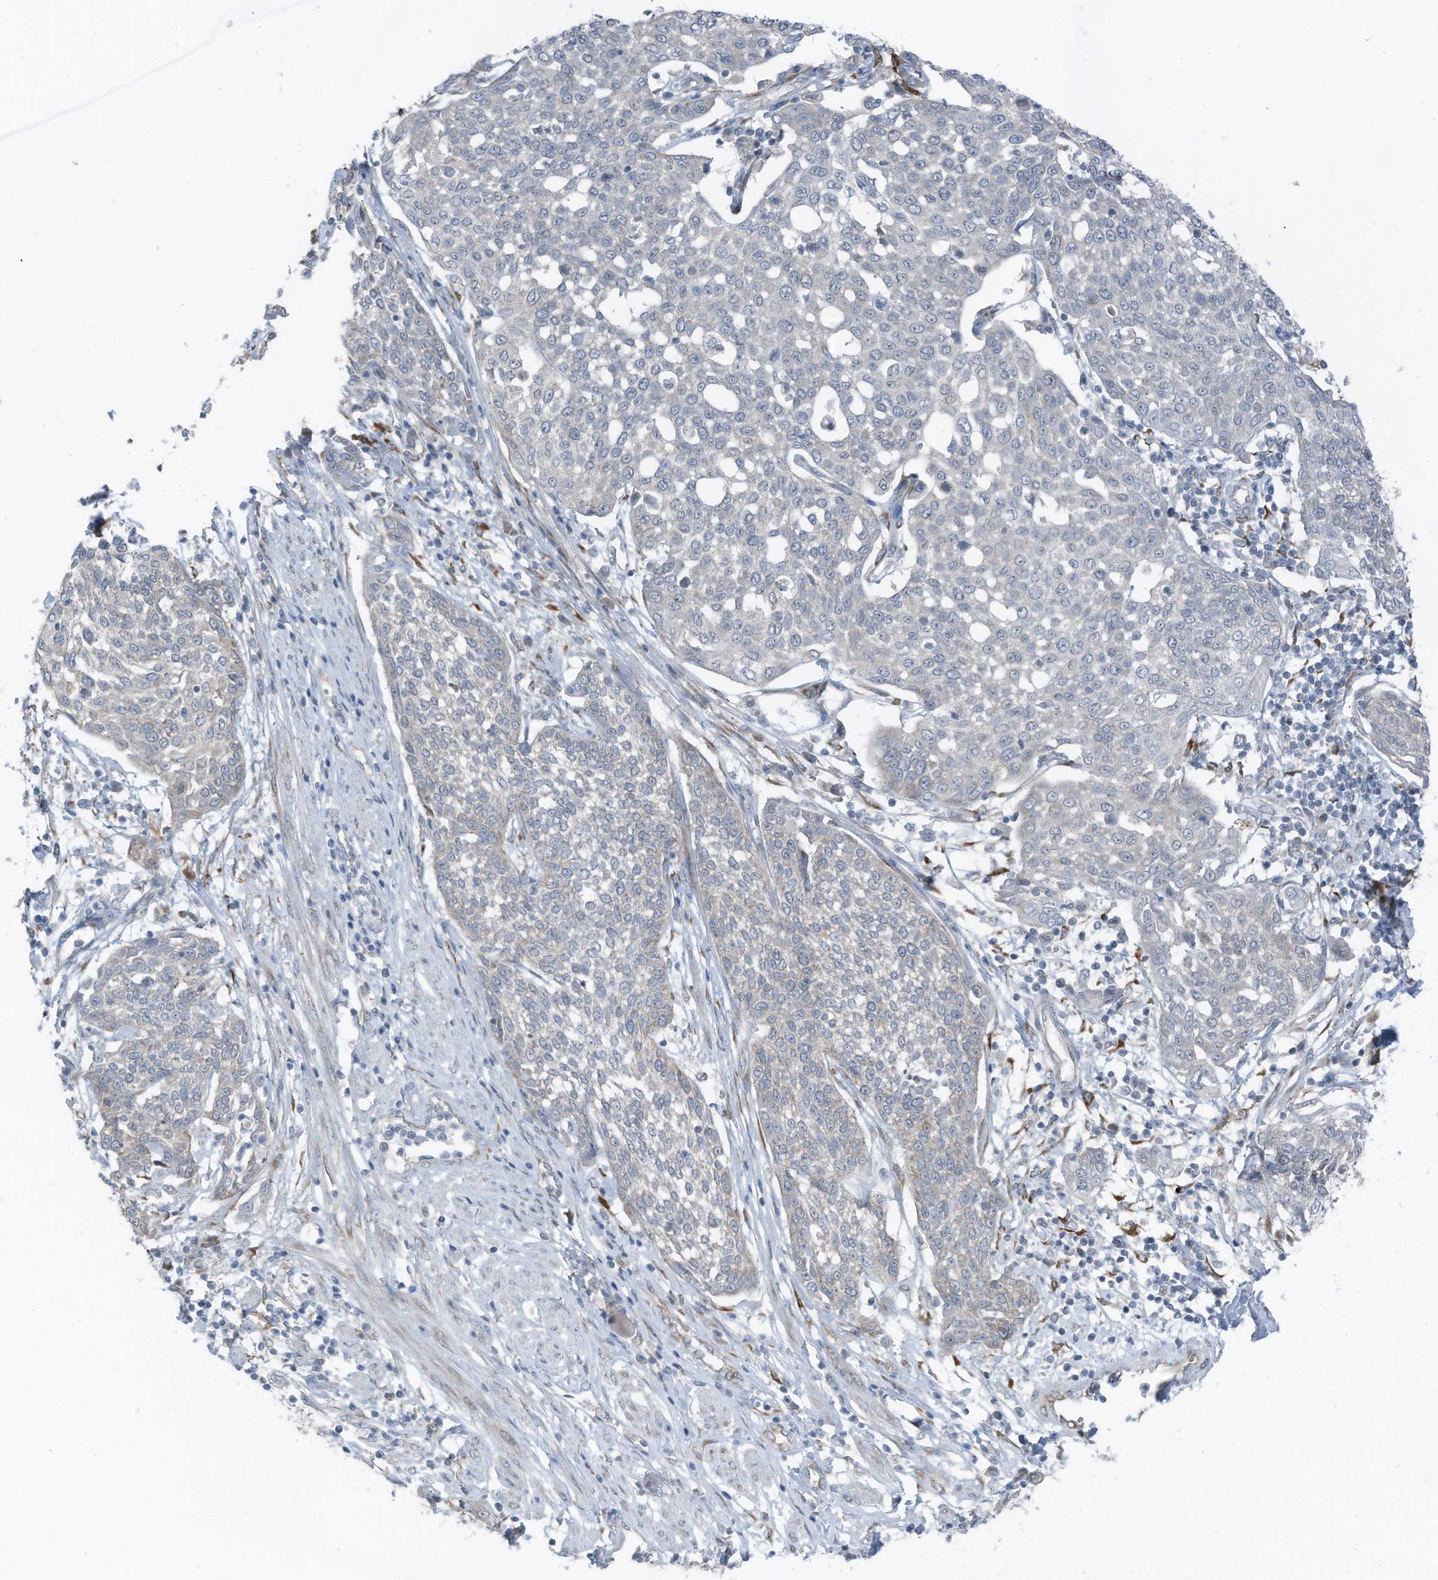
{"staining": {"intensity": "negative", "quantity": "none", "location": "none"}, "tissue": "cervical cancer", "cell_type": "Tumor cells", "image_type": "cancer", "snomed": [{"axis": "morphology", "description": "Squamous cell carcinoma, NOS"}, {"axis": "topography", "description": "Cervix"}], "caption": "Immunohistochemical staining of human cervical cancer shows no significant positivity in tumor cells.", "gene": "ARHGEF33", "patient": {"sex": "female", "age": 34}}